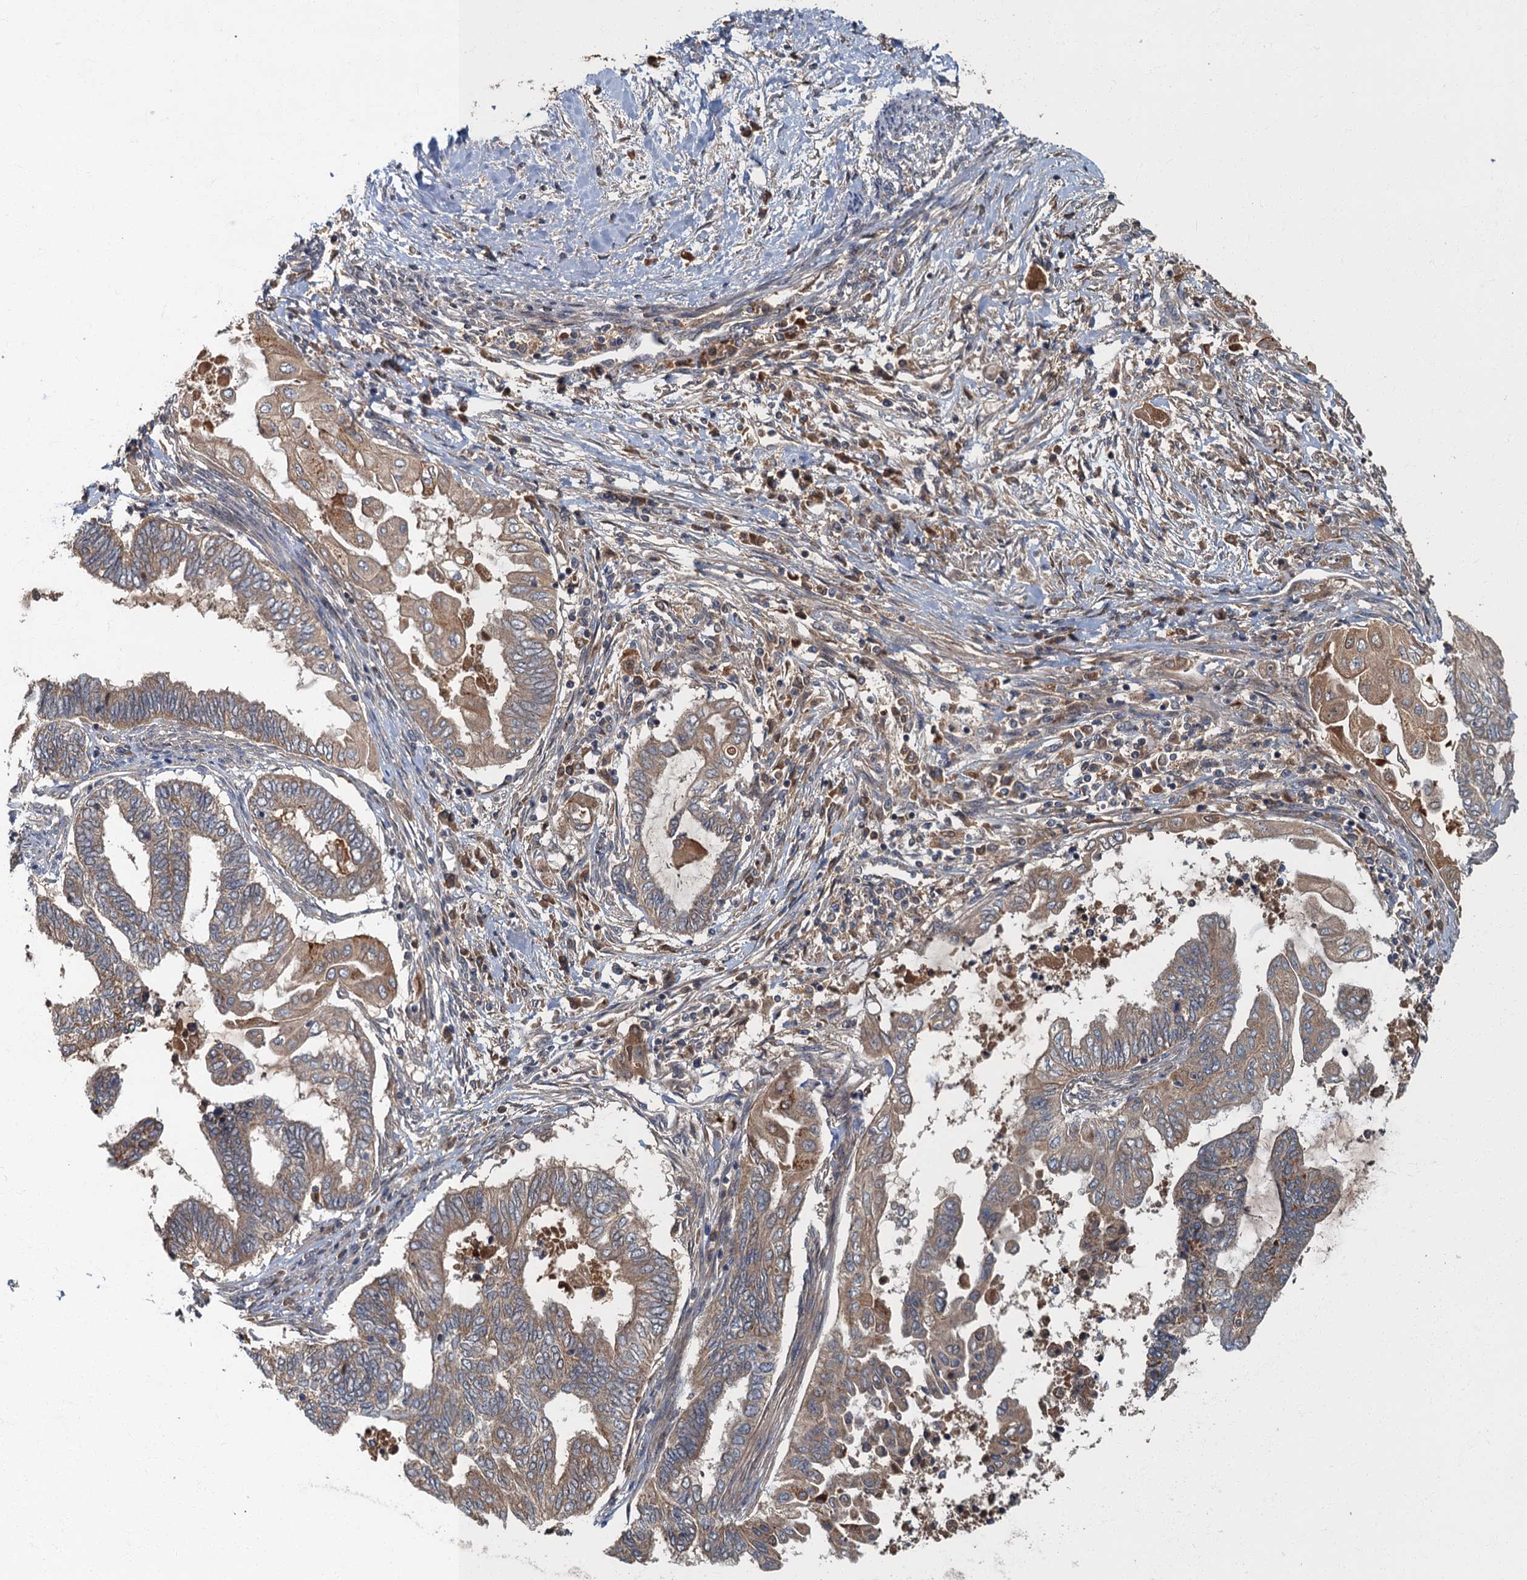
{"staining": {"intensity": "weak", "quantity": ">75%", "location": "cytoplasmic/membranous"}, "tissue": "endometrial cancer", "cell_type": "Tumor cells", "image_type": "cancer", "snomed": [{"axis": "morphology", "description": "Adenocarcinoma, NOS"}, {"axis": "topography", "description": "Uterus"}, {"axis": "topography", "description": "Endometrium"}], "caption": "High-power microscopy captured an immunohistochemistry (IHC) photomicrograph of endometrial cancer (adenocarcinoma), revealing weak cytoplasmic/membranous expression in about >75% of tumor cells.", "gene": "WDCP", "patient": {"sex": "female", "age": 70}}